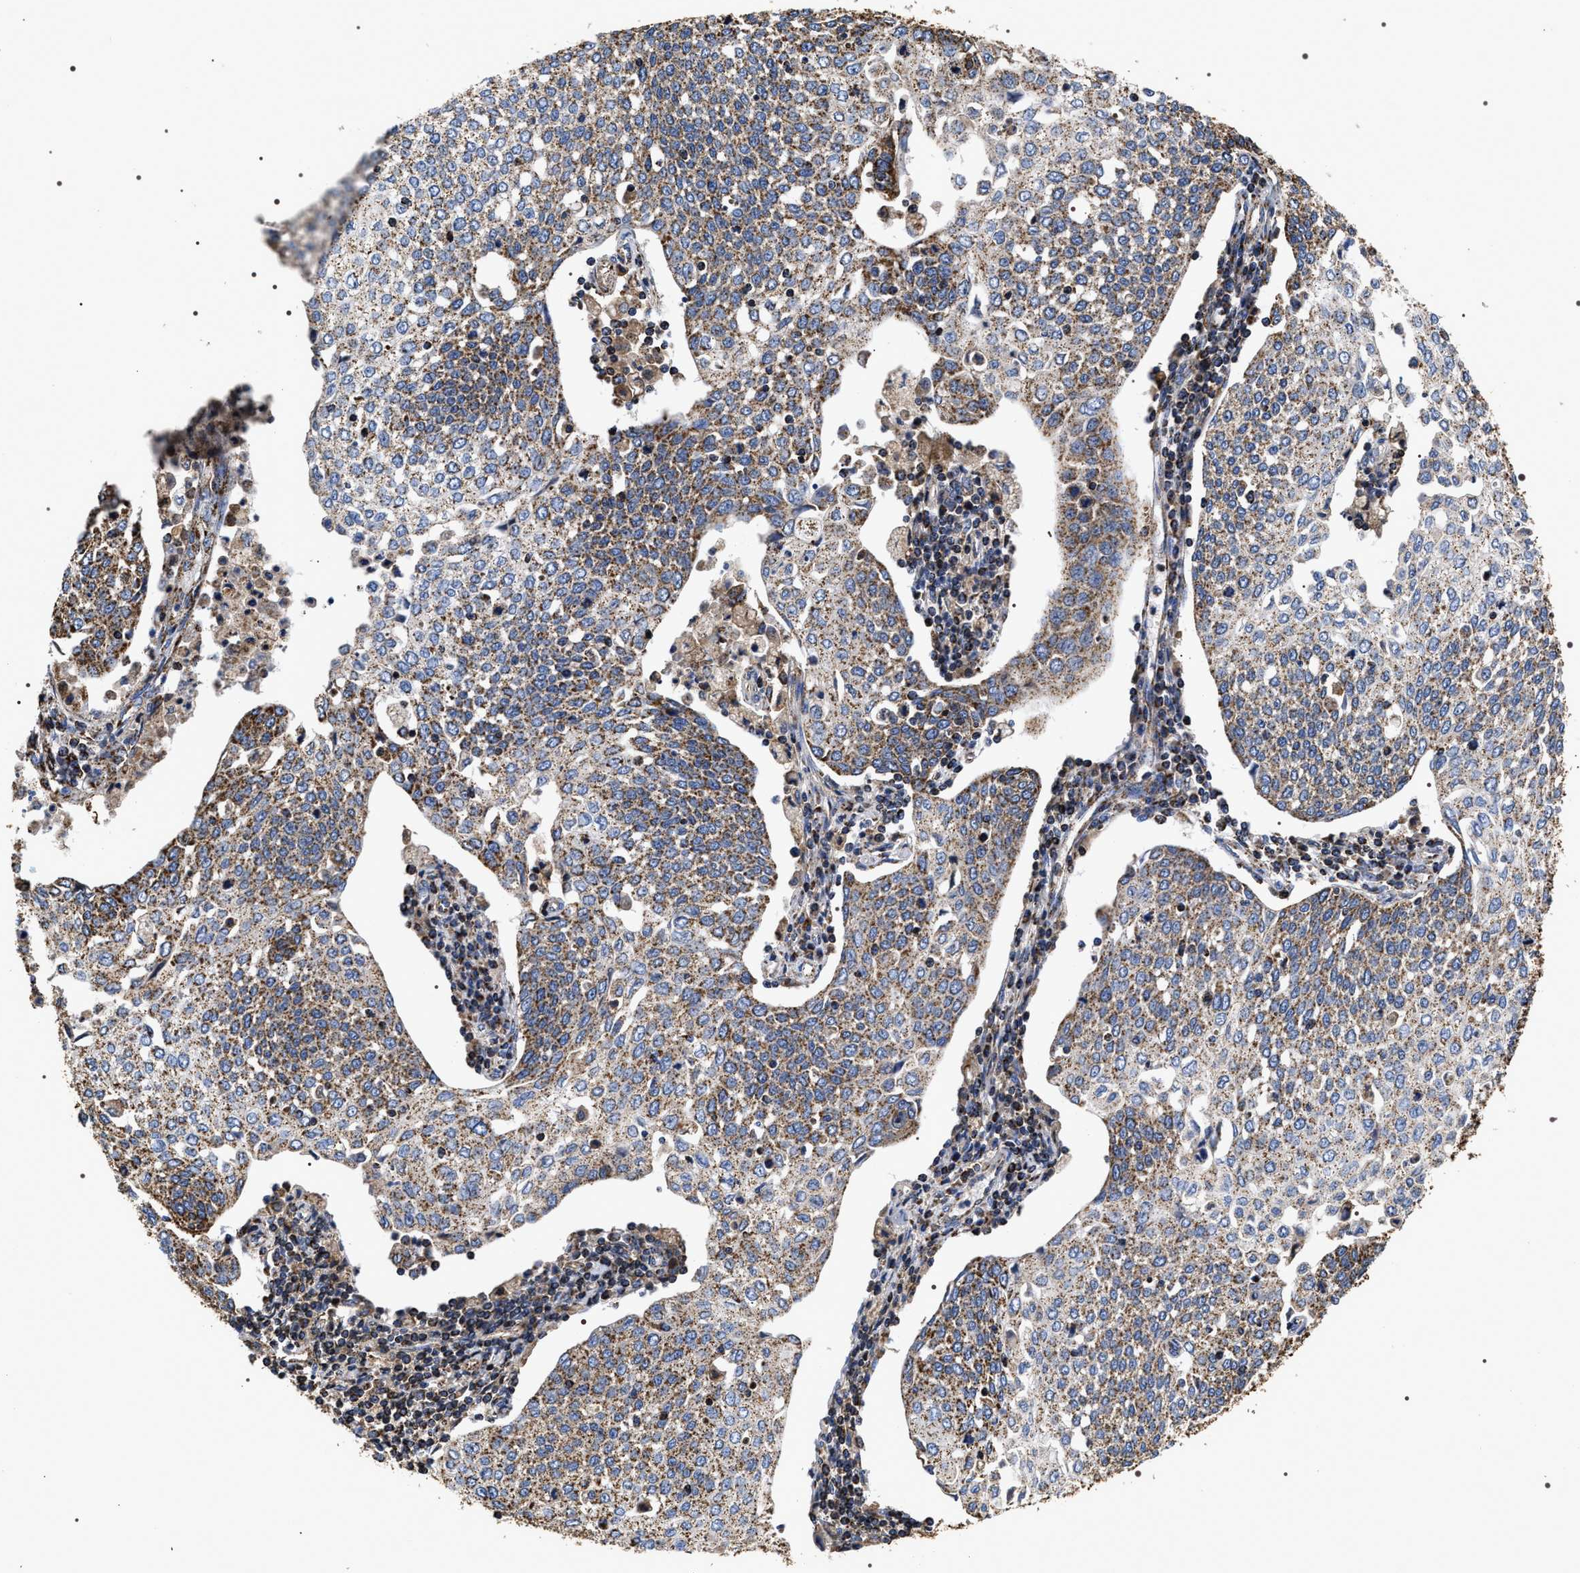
{"staining": {"intensity": "moderate", "quantity": ">75%", "location": "cytoplasmic/membranous"}, "tissue": "cervical cancer", "cell_type": "Tumor cells", "image_type": "cancer", "snomed": [{"axis": "morphology", "description": "Squamous cell carcinoma, NOS"}, {"axis": "topography", "description": "Cervix"}], "caption": "High-power microscopy captured an IHC photomicrograph of cervical squamous cell carcinoma, revealing moderate cytoplasmic/membranous staining in approximately >75% of tumor cells. Nuclei are stained in blue.", "gene": "COG5", "patient": {"sex": "female", "age": 34}}